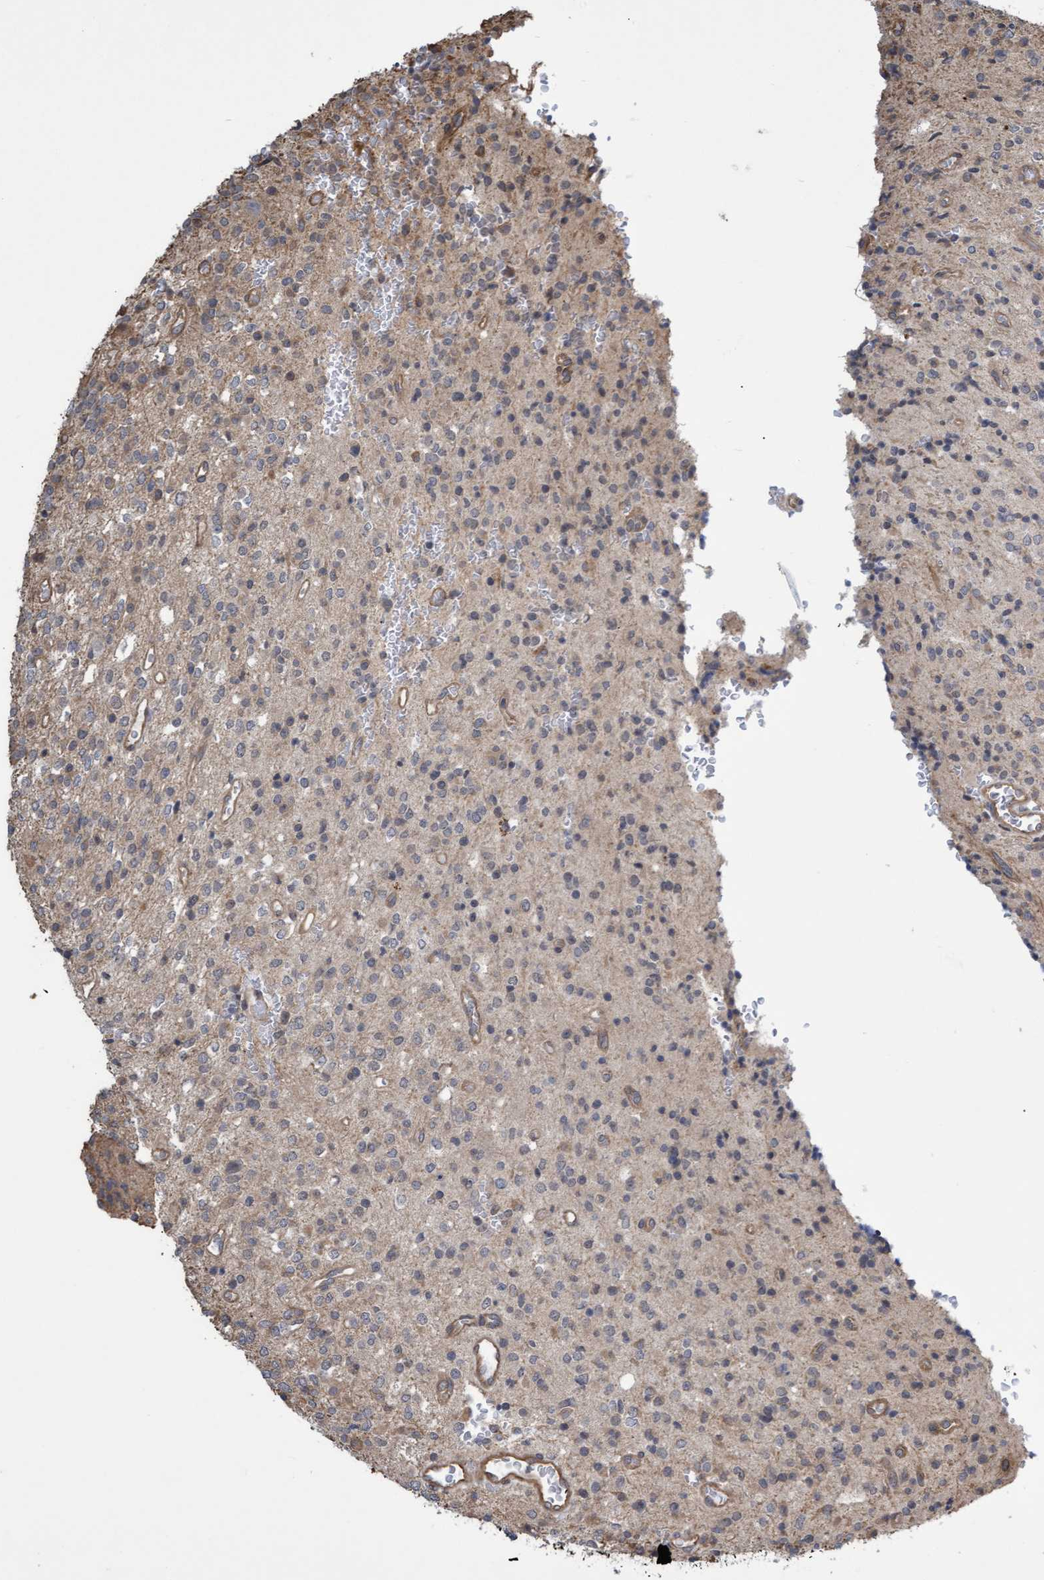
{"staining": {"intensity": "negative", "quantity": "none", "location": "none"}, "tissue": "glioma", "cell_type": "Tumor cells", "image_type": "cancer", "snomed": [{"axis": "morphology", "description": "Glioma, malignant, High grade"}, {"axis": "topography", "description": "Brain"}], "caption": "Immunohistochemistry of malignant glioma (high-grade) demonstrates no expression in tumor cells. The staining was performed using DAB (3,3'-diaminobenzidine) to visualize the protein expression in brown, while the nuclei were stained in blue with hematoxylin (Magnification: 20x).", "gene": "TNFRSF10B", "patient": {"sex": "male", "age": 34}}